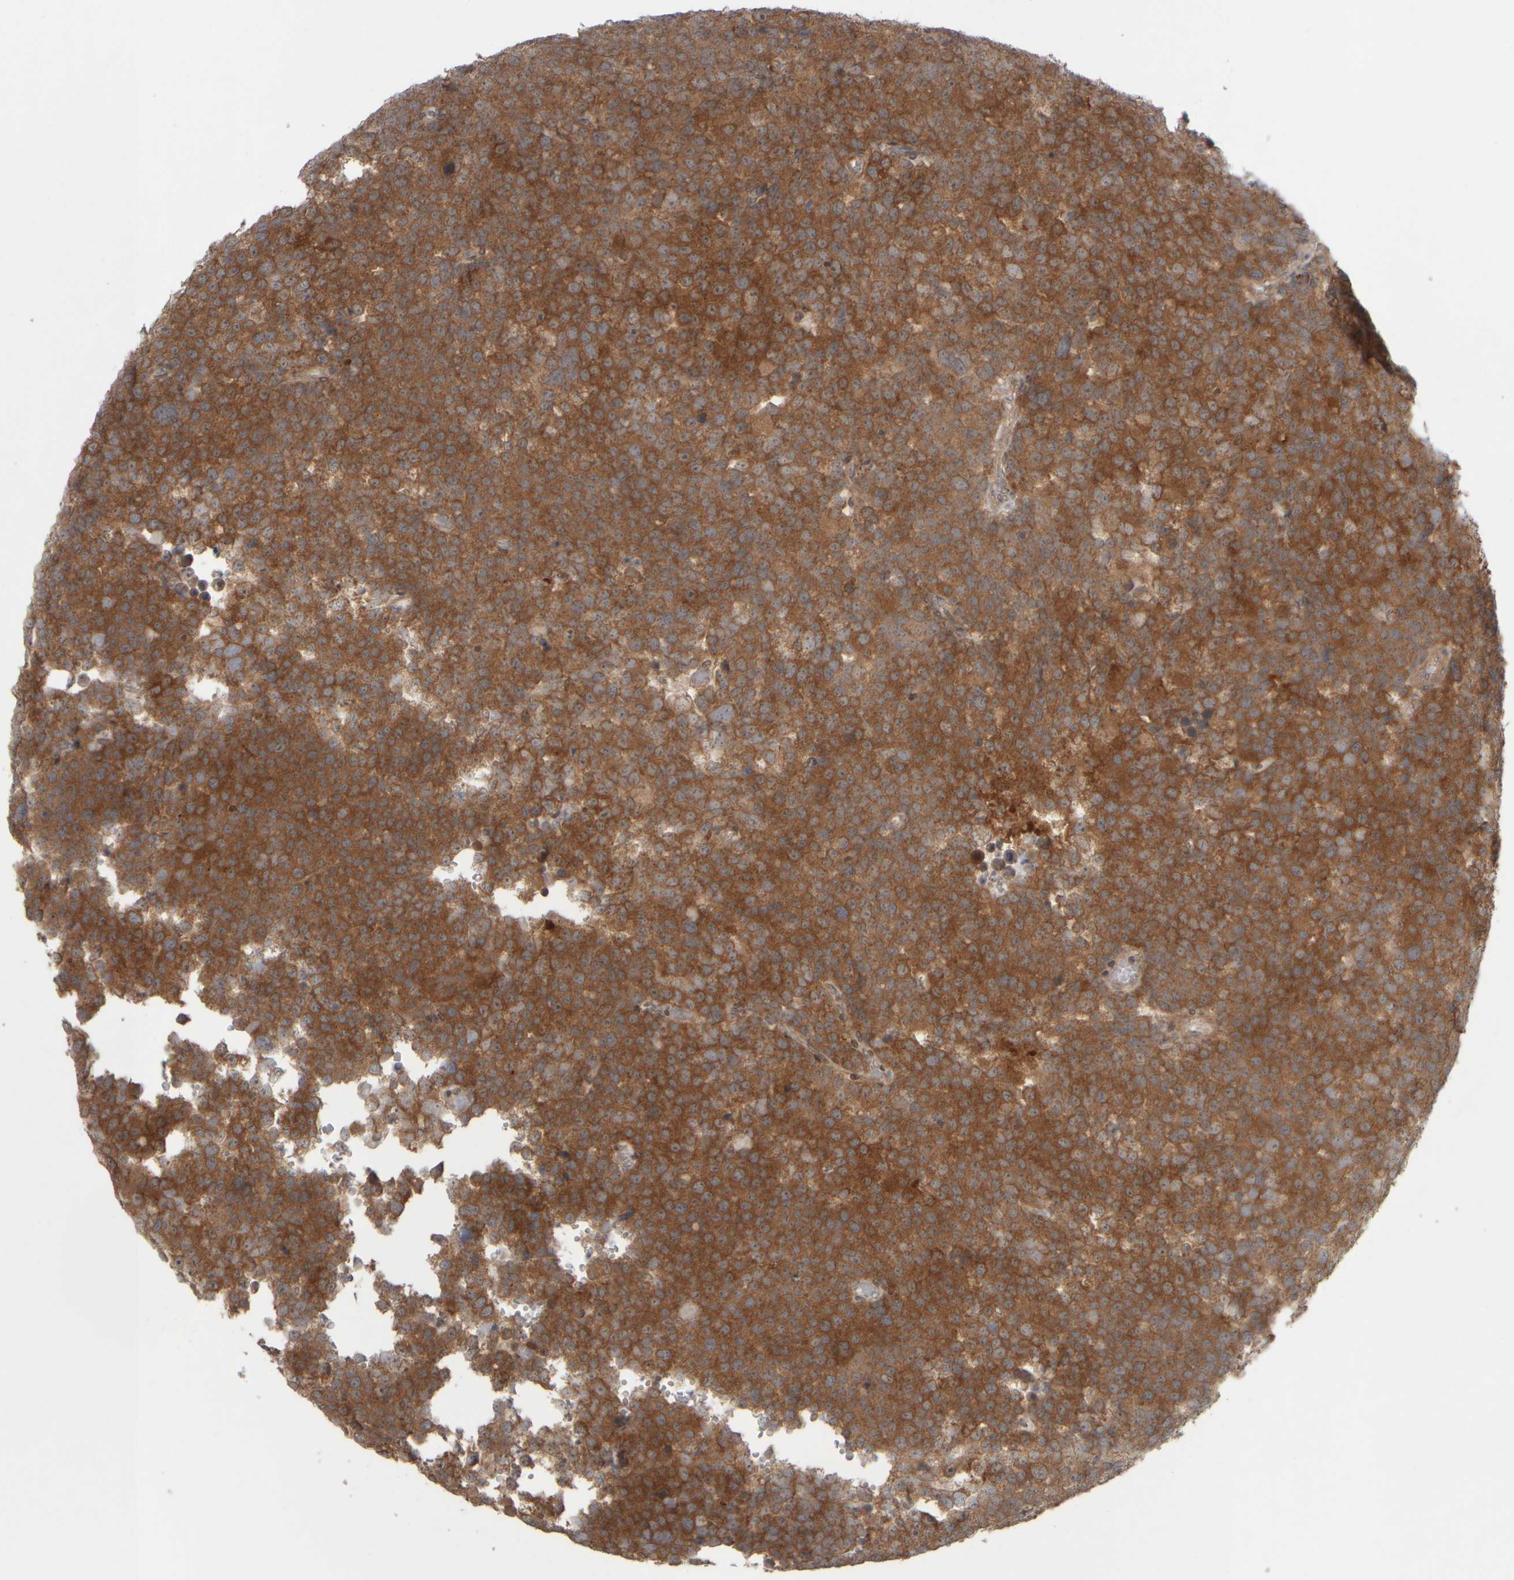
{"staining": {"intensity": "moderate", "quantity": ">75%", "location": "cytoplasmic/membranous"}, "tissue": "testis cancer", "cell_type": "Tumor cells", "image_type": "cancer", "snomed": [{"axis": "morphology", "description": "Seminoma, NOS"}, {"axis": "topography", "description": "Testis"}], "caption": "Seminoma (testis) tissue demonstrates moderate cytoplasmic/membranous expression in approximately >75% of tumor cells, visualized by immunohistochemistry.", "gene": "CWC27", "patient": {"sex": "male", "age": 71}}